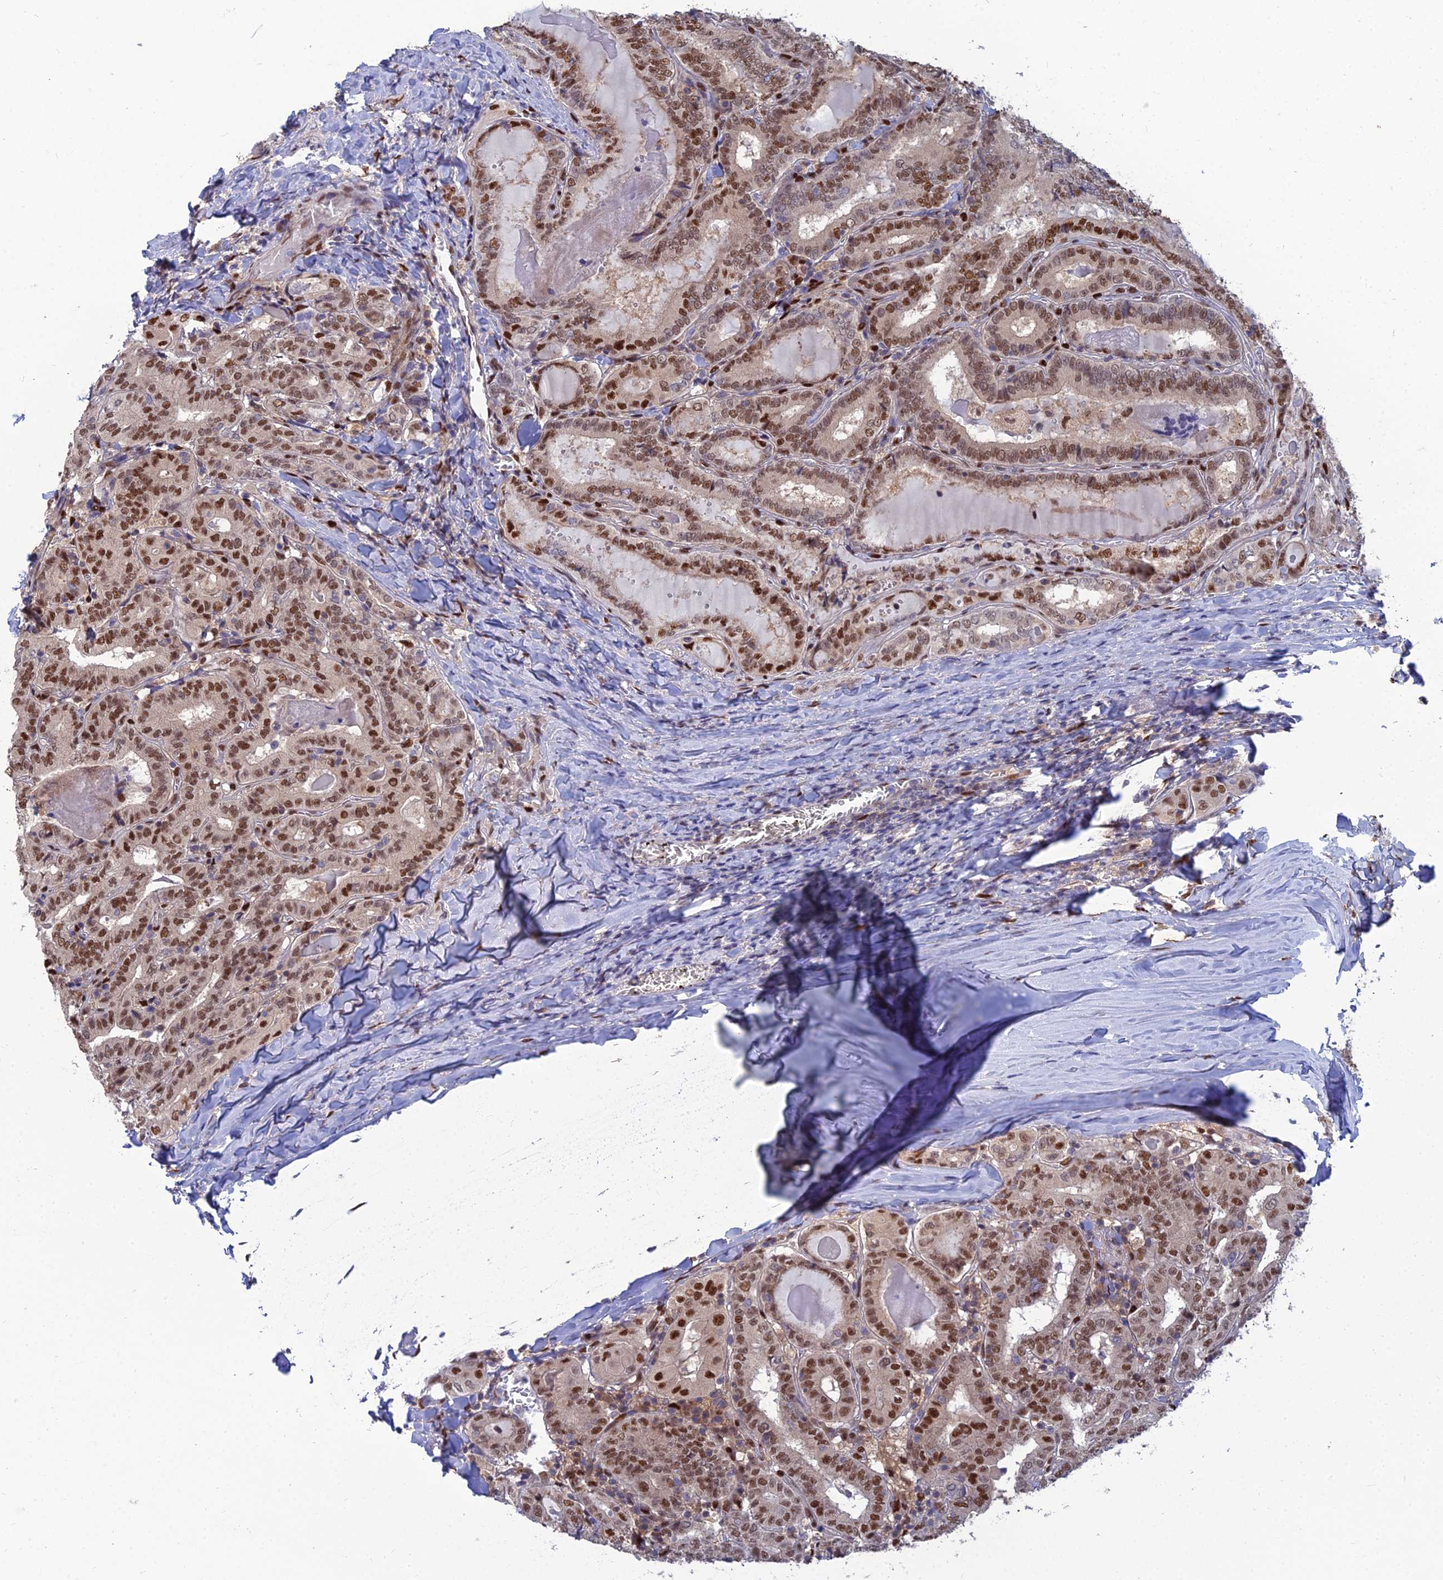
{"staining": {"intensity": "strong", "quantity": "25%-75%", "location": "nuclear"}, "tissue": "thyroid cancer", "cell_type": "Tumor cells", "image_type": "cancer", "snomed": [{"axis": "morphology", "description": "Papillary adenocarcinoma, NOS"}, {"axis": "topography", "description": "Thyroid gland"}], "caption": "A photomicrograph of human thyroid papillary adenocarcinoma stained for a protein reveals strong nuclear brown staining in tumor cells. (IHC, brightfield microscopy, high magnification).", "gene": "DNPEP", "patient": {"sex": "female", "age": 72}}